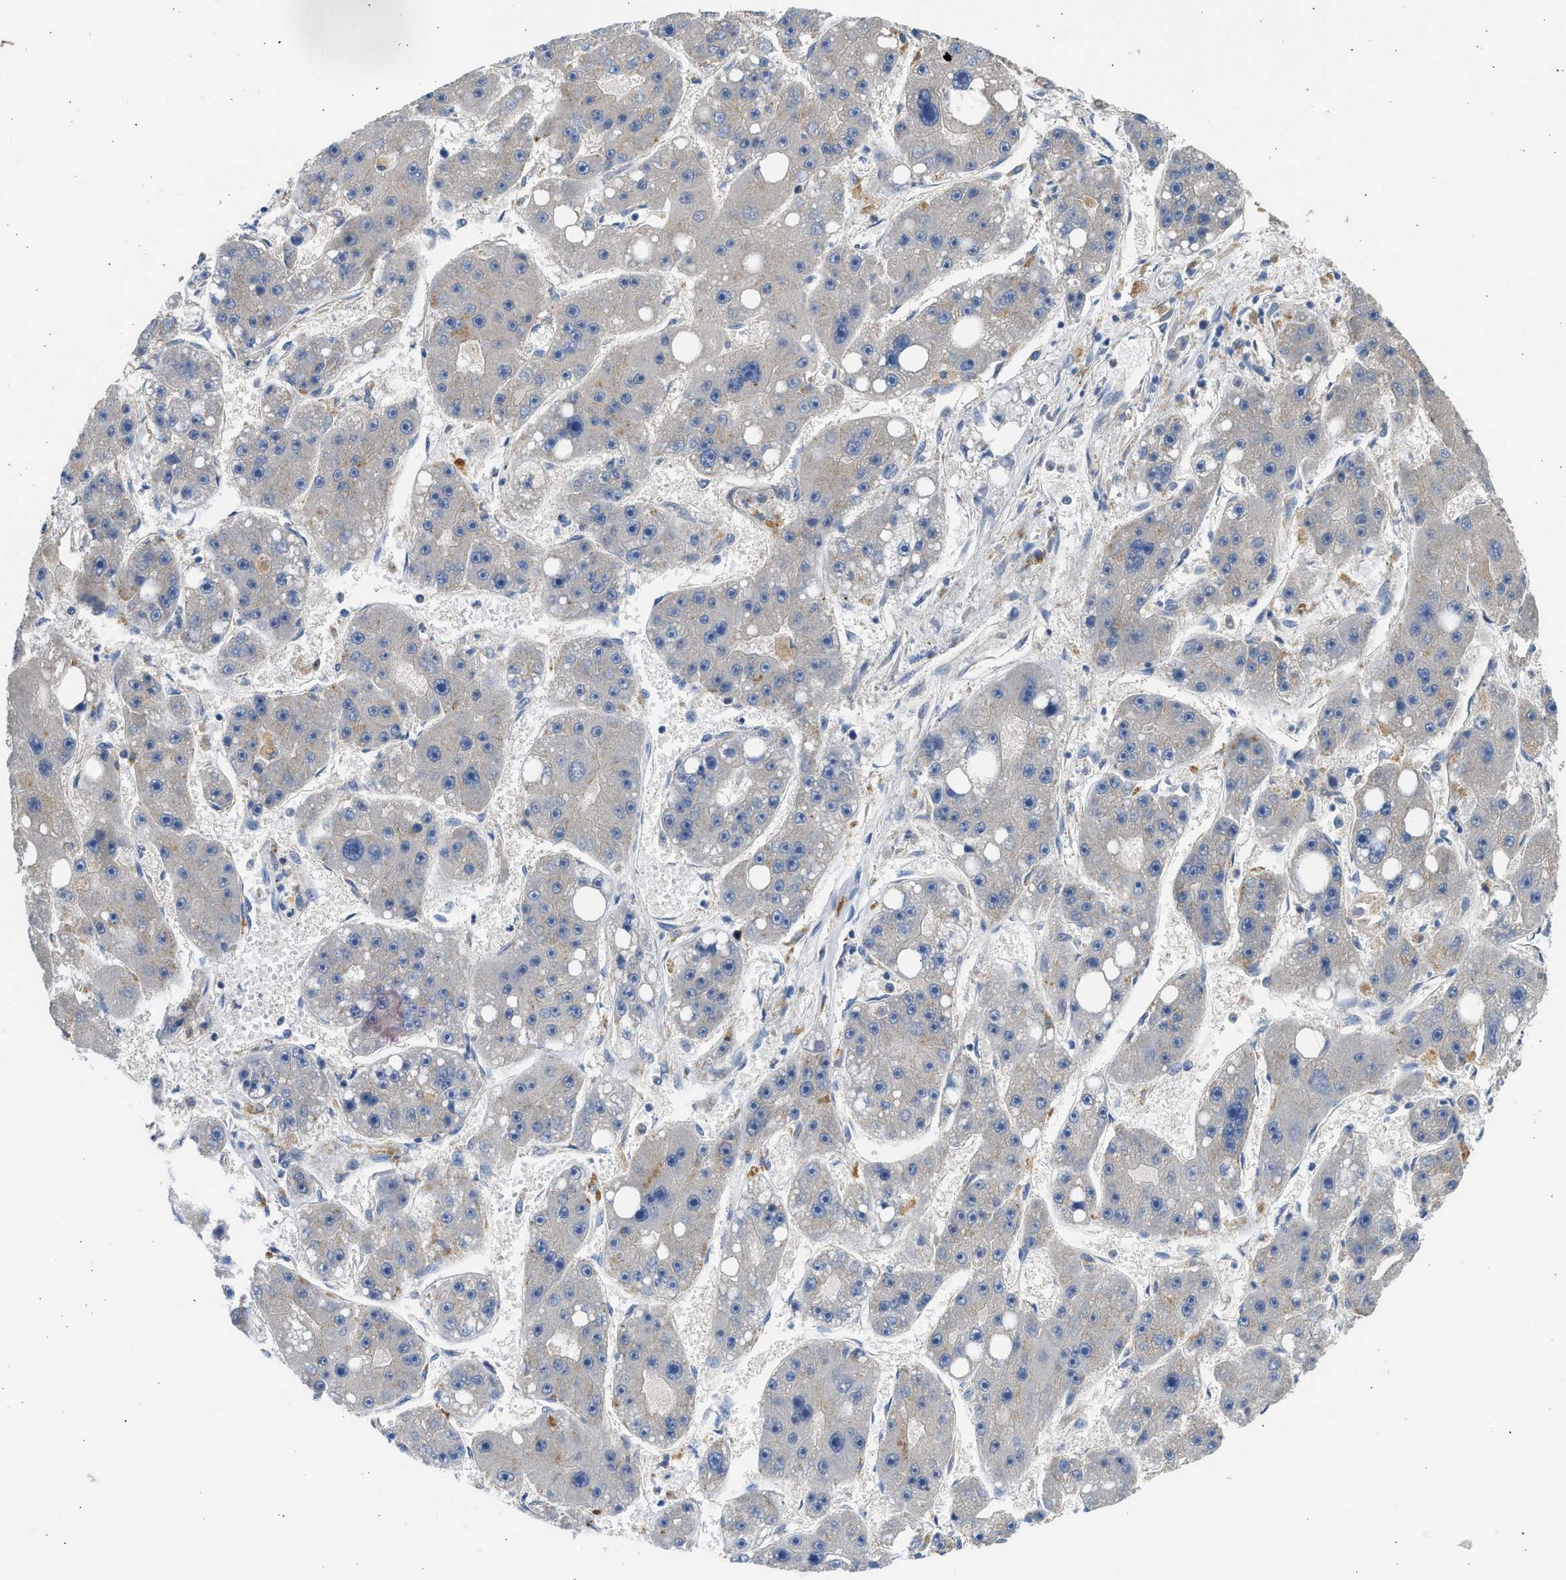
{"staining": {"intensity": "negative", "quantity": "none", "location": "none"}, "tissue": "liver cancer", "cell_type": "Tumor cells", "image_type": "cancer", "snomed": [{"axis": "morphology", "description": "Carcinoma, Hepatocellular, NOS"}, {"axis": "topography", "description": "Liver"}], "caption": "This is an IHC image of liver cancer. There is no staining in tumor cells.", "gene": "CSRNP2", "patient": {"sex": "female", "age": 61}}